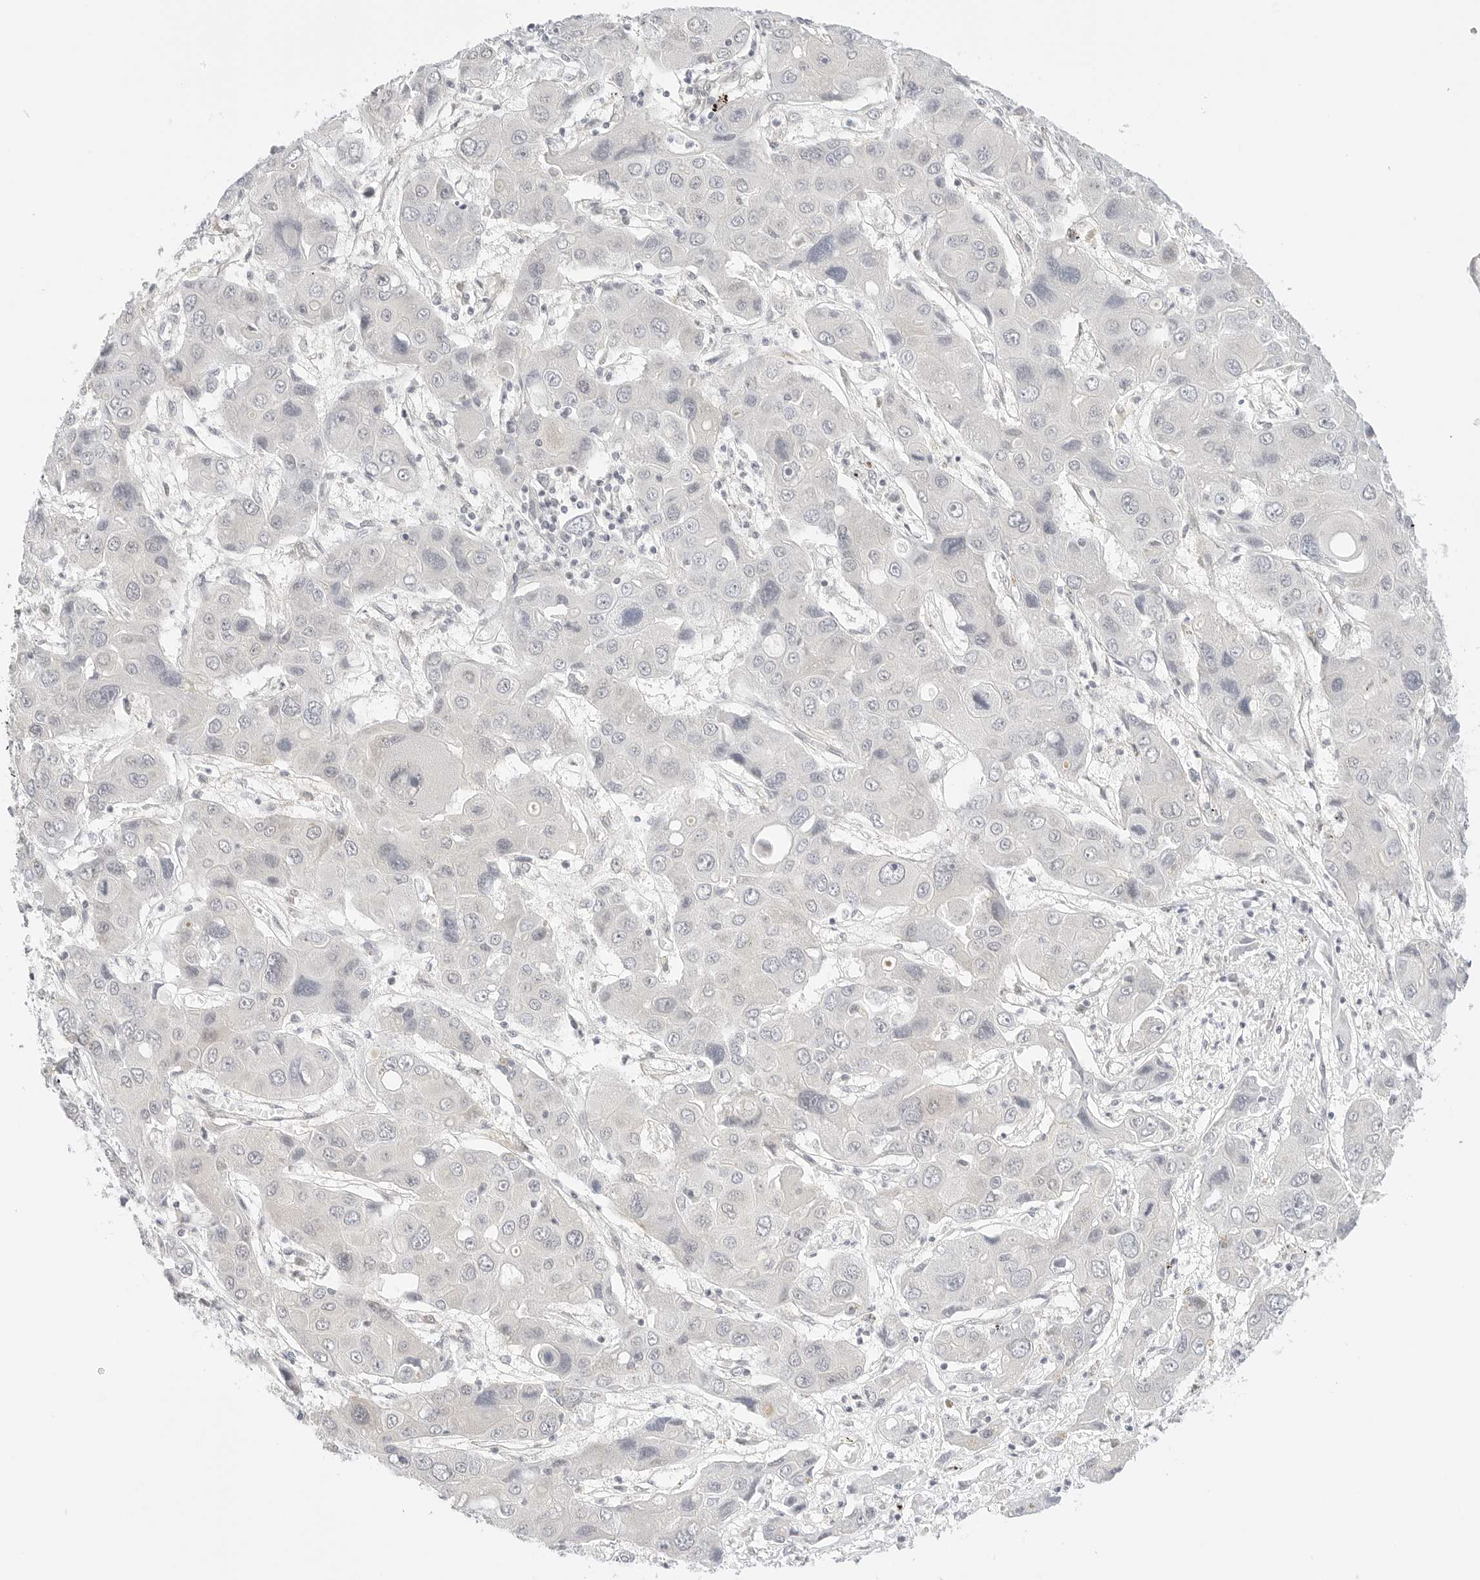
{"staining": {"intensity": "negative", "quantity": "none", "location": "none"}, "tissue": "liver cancer", "cell_type": "Tumor cells", "image_type": "cancer", "snomed": [{"axis": "morphology", "description": "Cholangiocarcinoma"}, {"axis": "topography", "description": "Liver"}], "caption": "DAB immunohistochemical staining of liver cancer (cholangiocarcinoma) demonstrates no significant positivity in tumor cells.", "gene": "TCP1", "patient": {"sex": "male", "age": 67}}